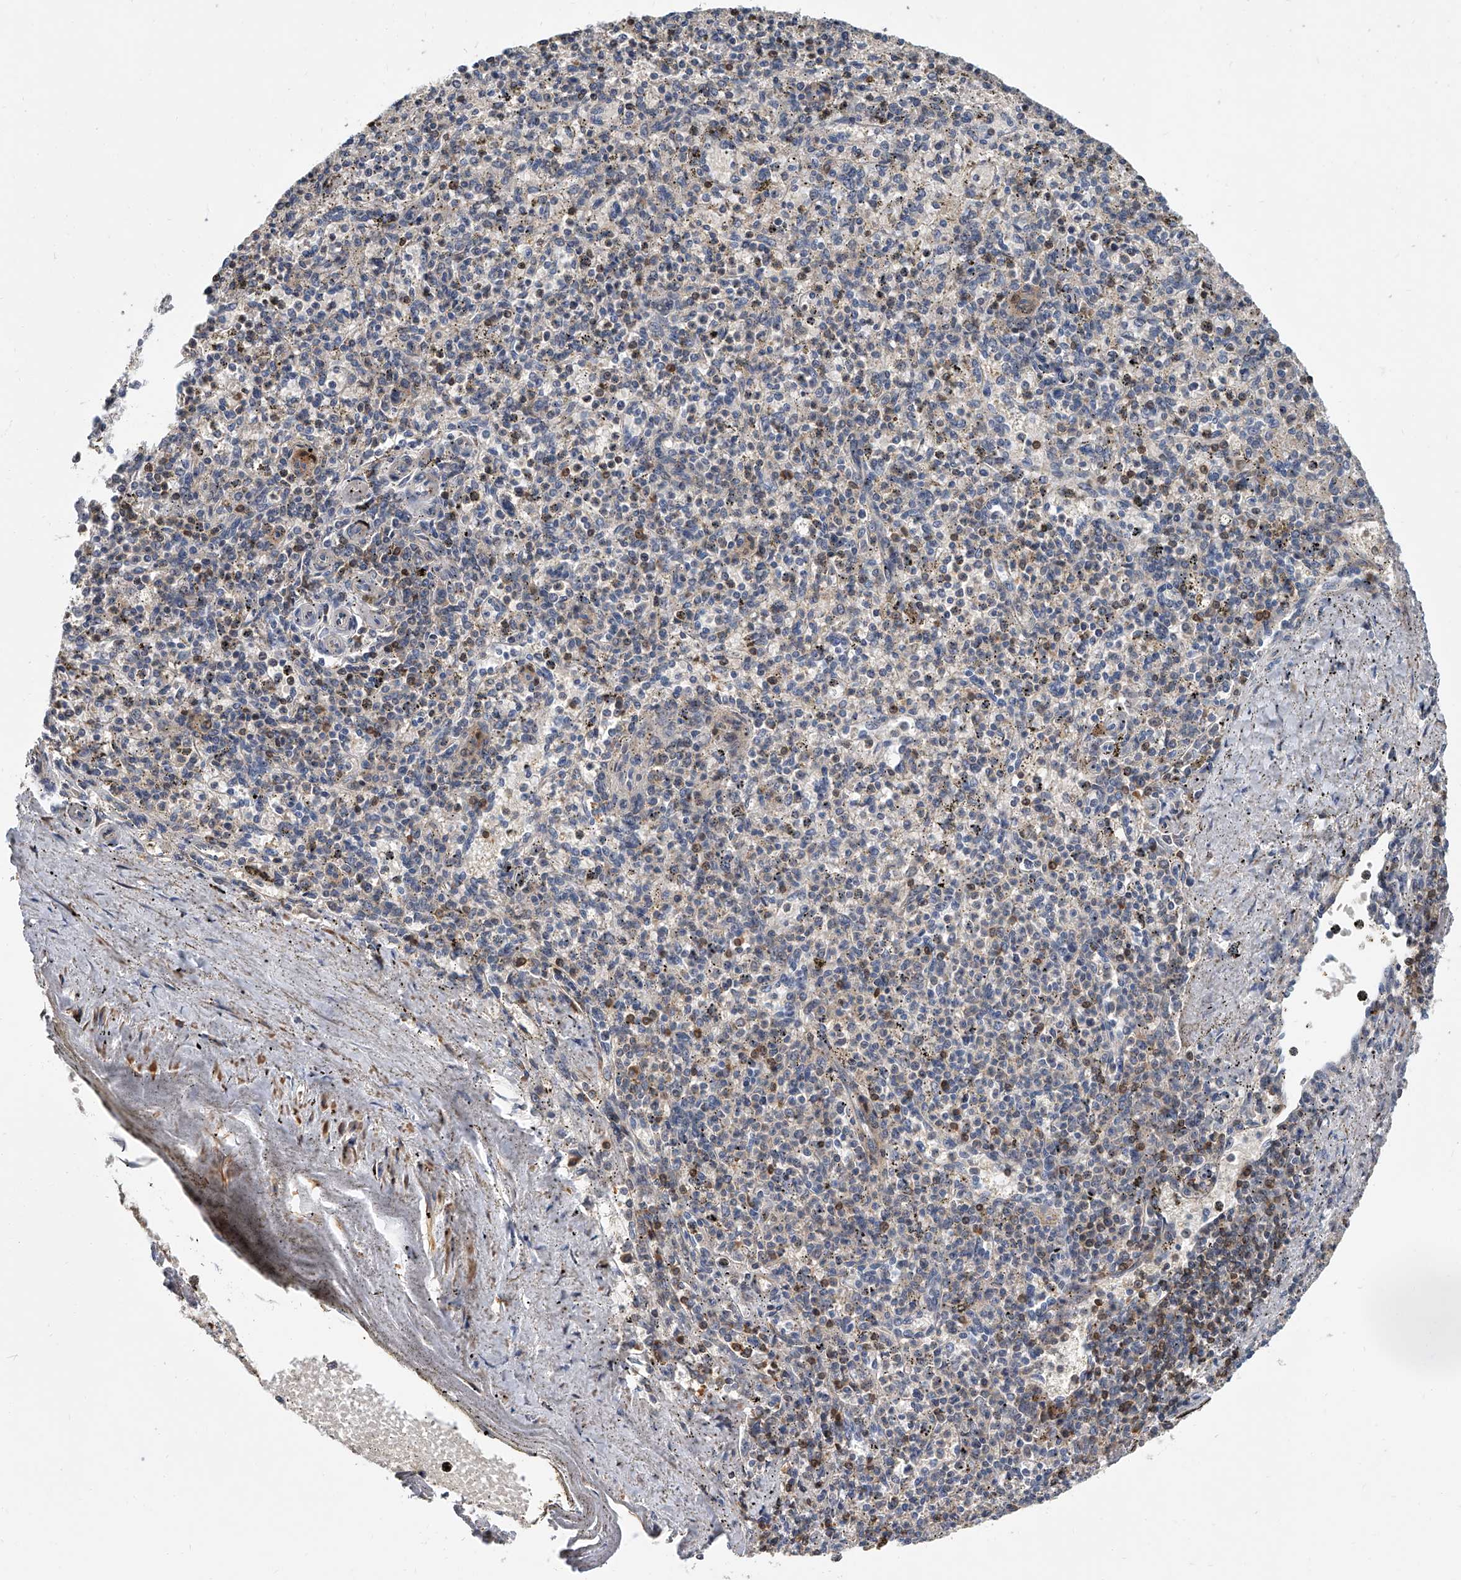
{"staining": {"intensity": "moderate", "quantity": "<25%", "location": "cytoplasmic/membranous"}, "tissue": "spleen", "cell_type": "Cells in red pulp", "image_type": "normal", "snomed": [{"axis": "morphology", "description": "Normal tissue, NOS"}, {"axis": "topography", "description": "Spleen"}], "caption": "This image displays immunohistochemistry (IHC) staining of normal human spleen, with low moderate cytoplasmic/membranous positivity in about <25% of cells in red pulp.", "gene": "CD200", "patient": {"sex": "male", "age": 72}}